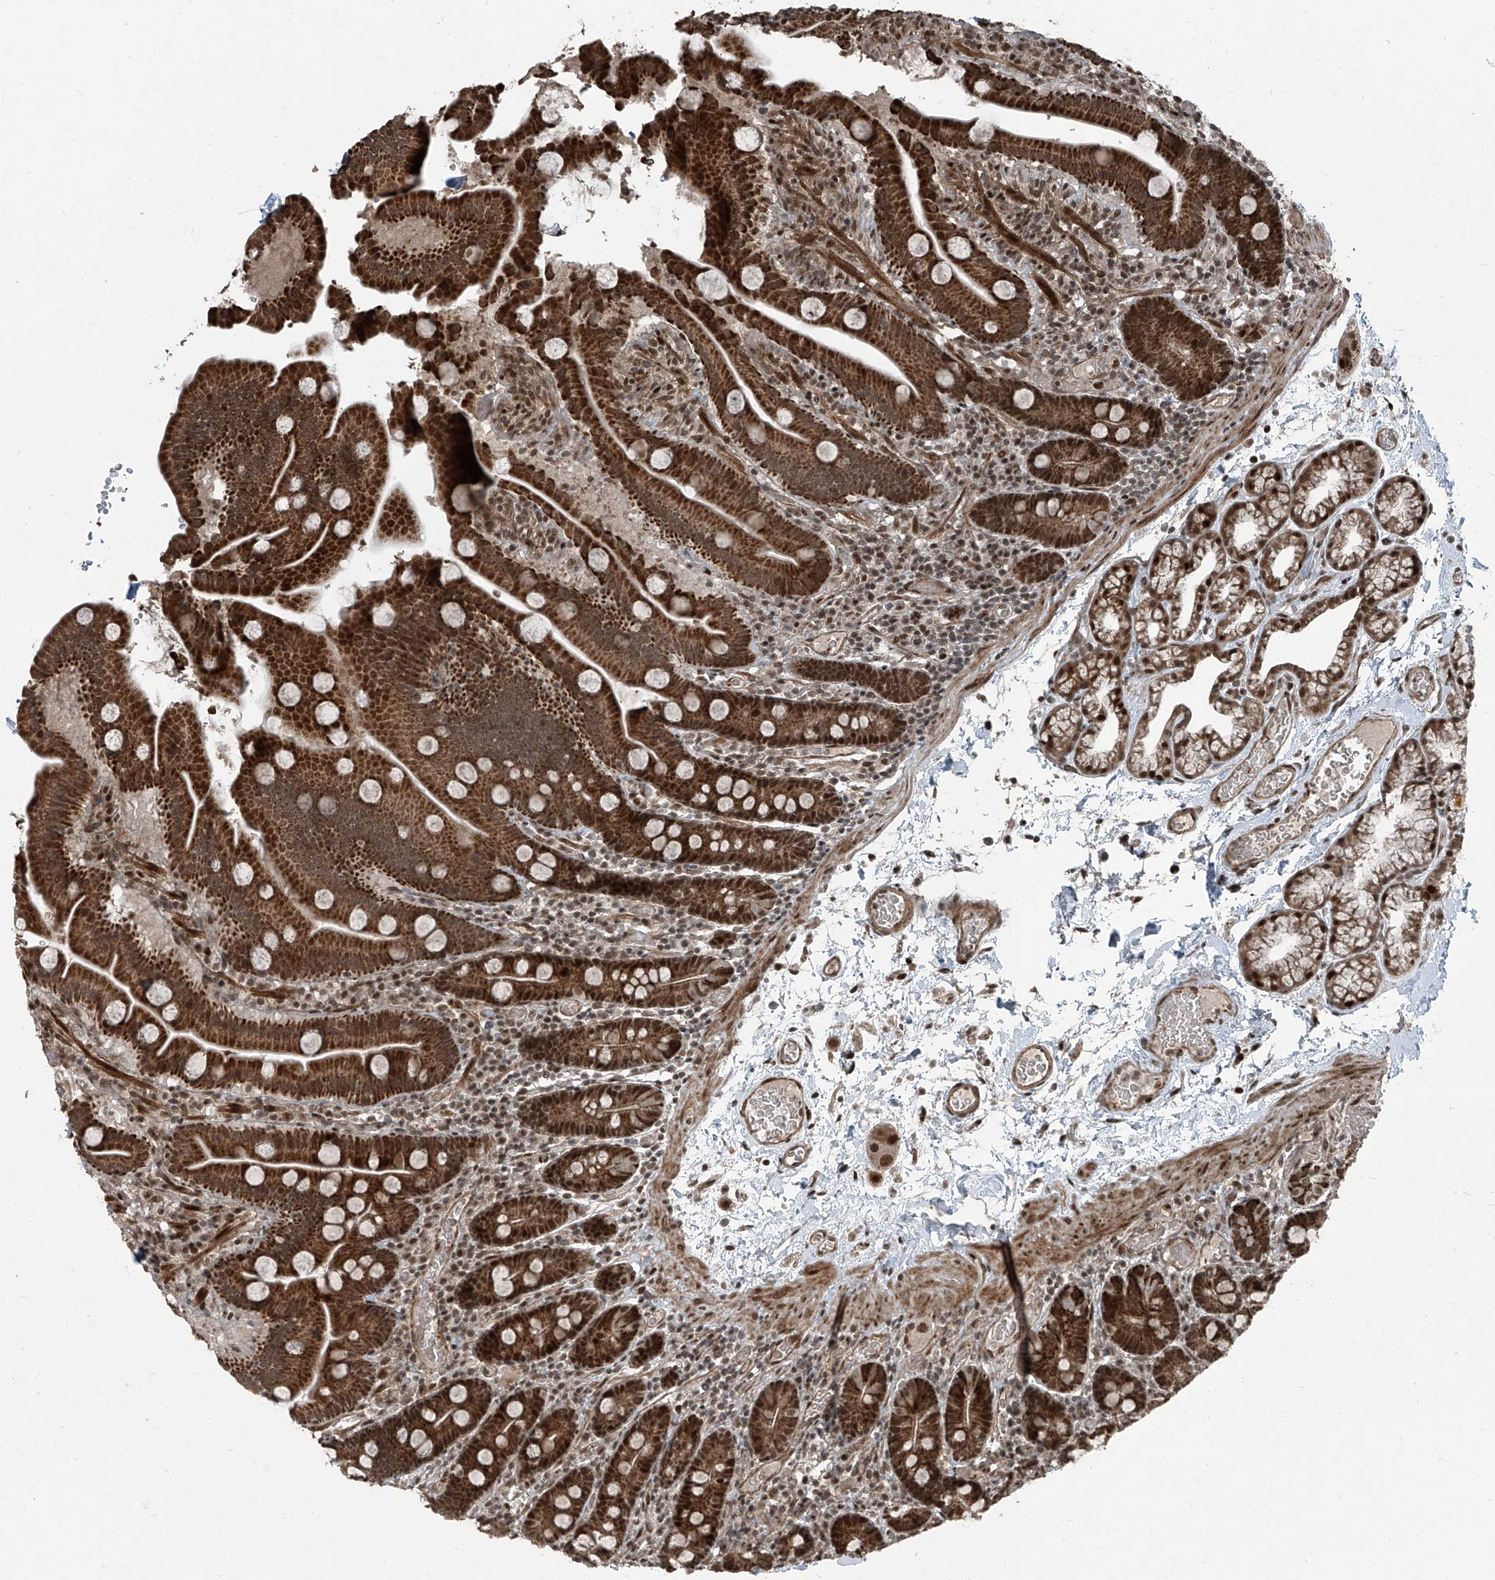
{"staining": {"intensity": "strong", "quantity": ">75%", "location": "cytoplasmic/membranous,nuclear"}, "tissue": "duodenum", "cell_type": "Glandular cells", "image_type": "normal", "snomed": [{"axis": "morphology", "description": "Normal tissue, NOS"}, {"axis": "topography", "description": "Duodenum"}], "caption": "Normal duodenum demonstrates strong cytoplasmic/membranous,nuclear staining in approximately >75% of glandular cells, visualized by immunohistochemistry.", "gene": "ZNF570", "patient": {"sex": "male", "age": 55}}